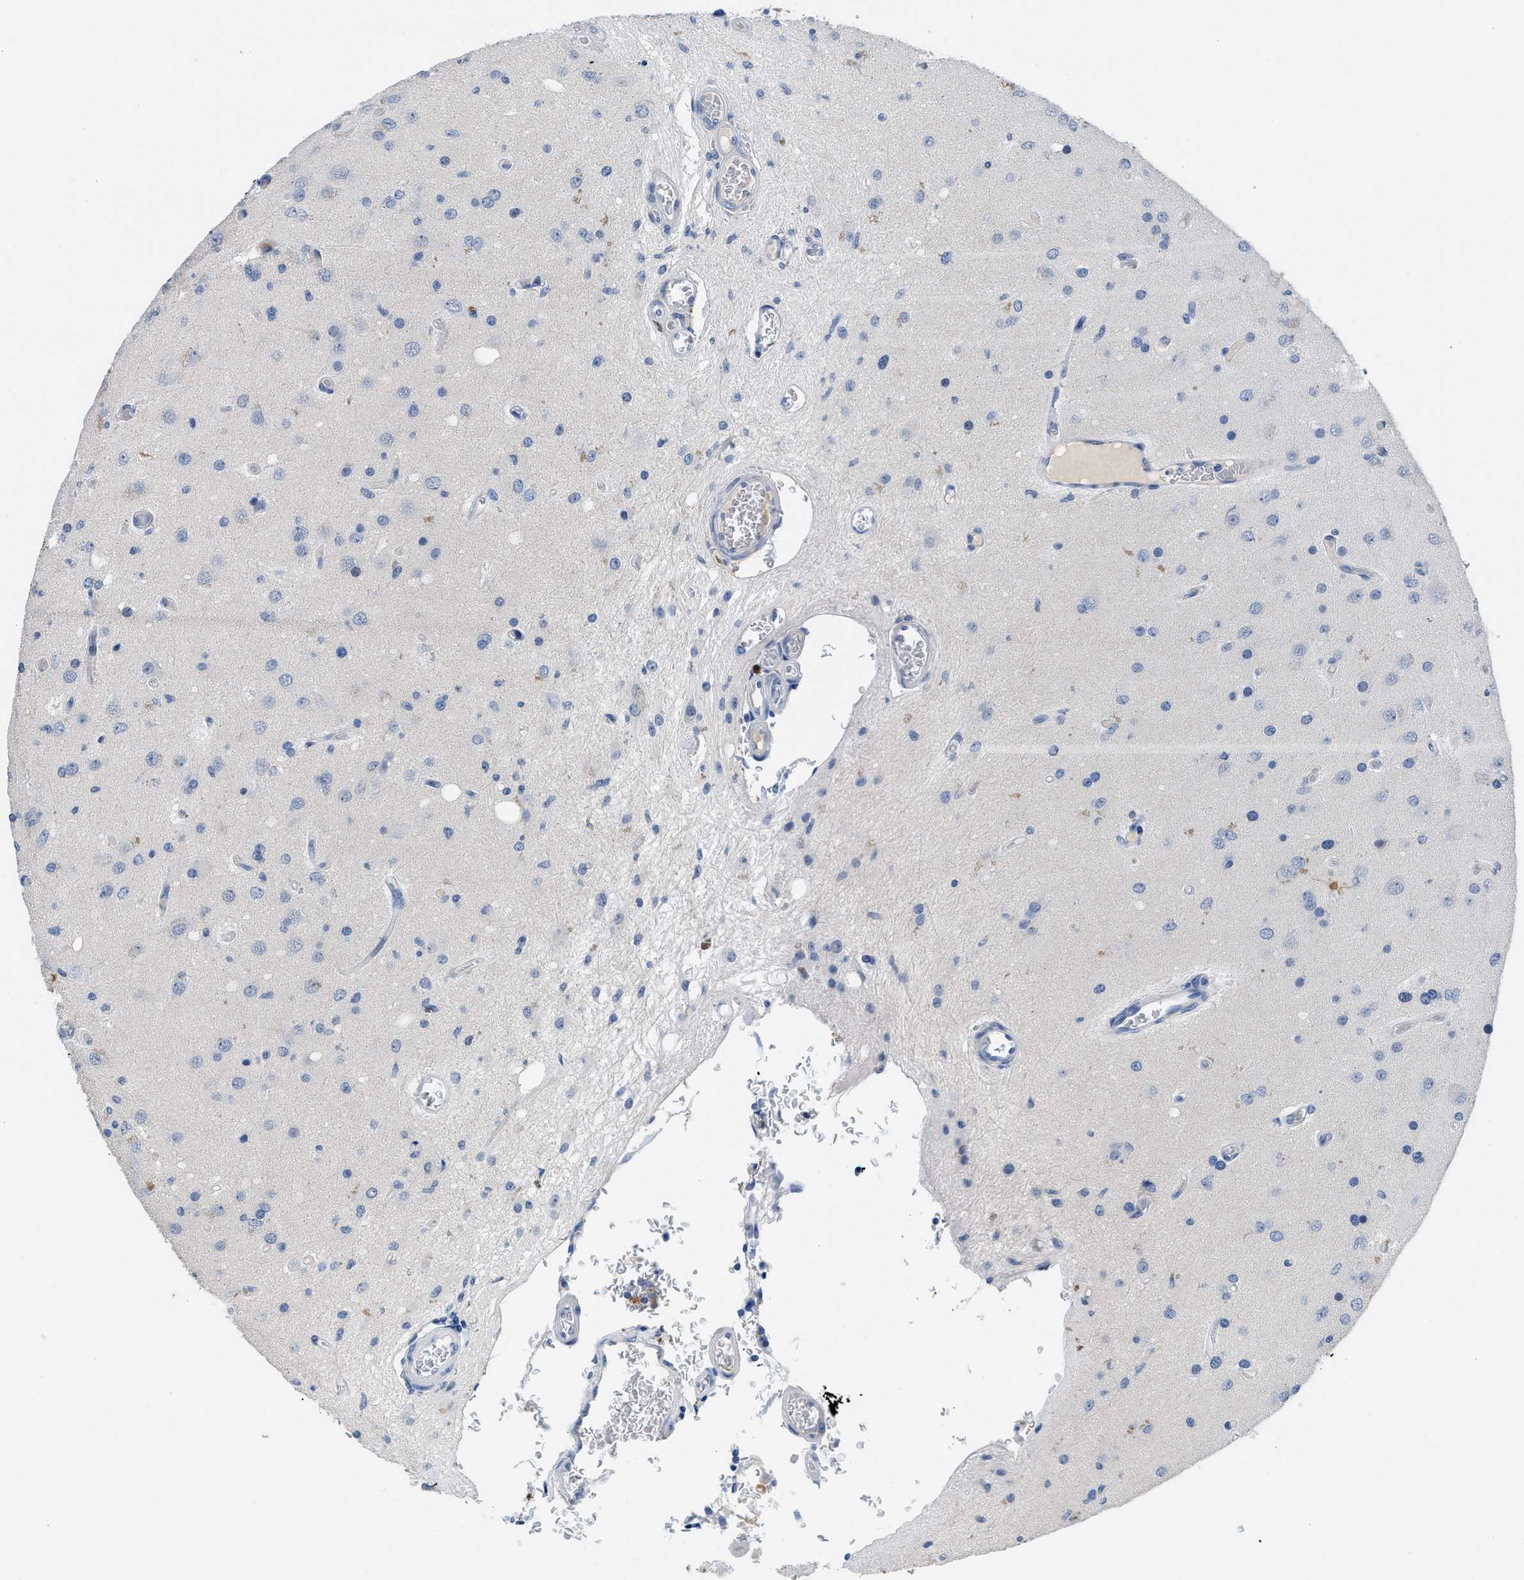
{"staining": {"intensity": "negative", "quantity": "none", "location": "none"}, "tissue": "glioma", "cell_type": "Tumor cells", "image_type": "cancer", "snomed": [{"axis": "morphology", "description": "Normal tissue, NOS"}, {"axis": "morphology", "description": "Glioma, malignant, High grade"}, {"axis": "topography", "description": "Cerebral cortex"}], "caption": "Immunohistochemical staining of human glioma demonstrates no significant staining in tumor cells. (Brightfield microscopy of DAB immunohistochemistry (IHC) at high magnification).", "gene": "OR9K2", "patient": {"sex": "male", "age": 77}}